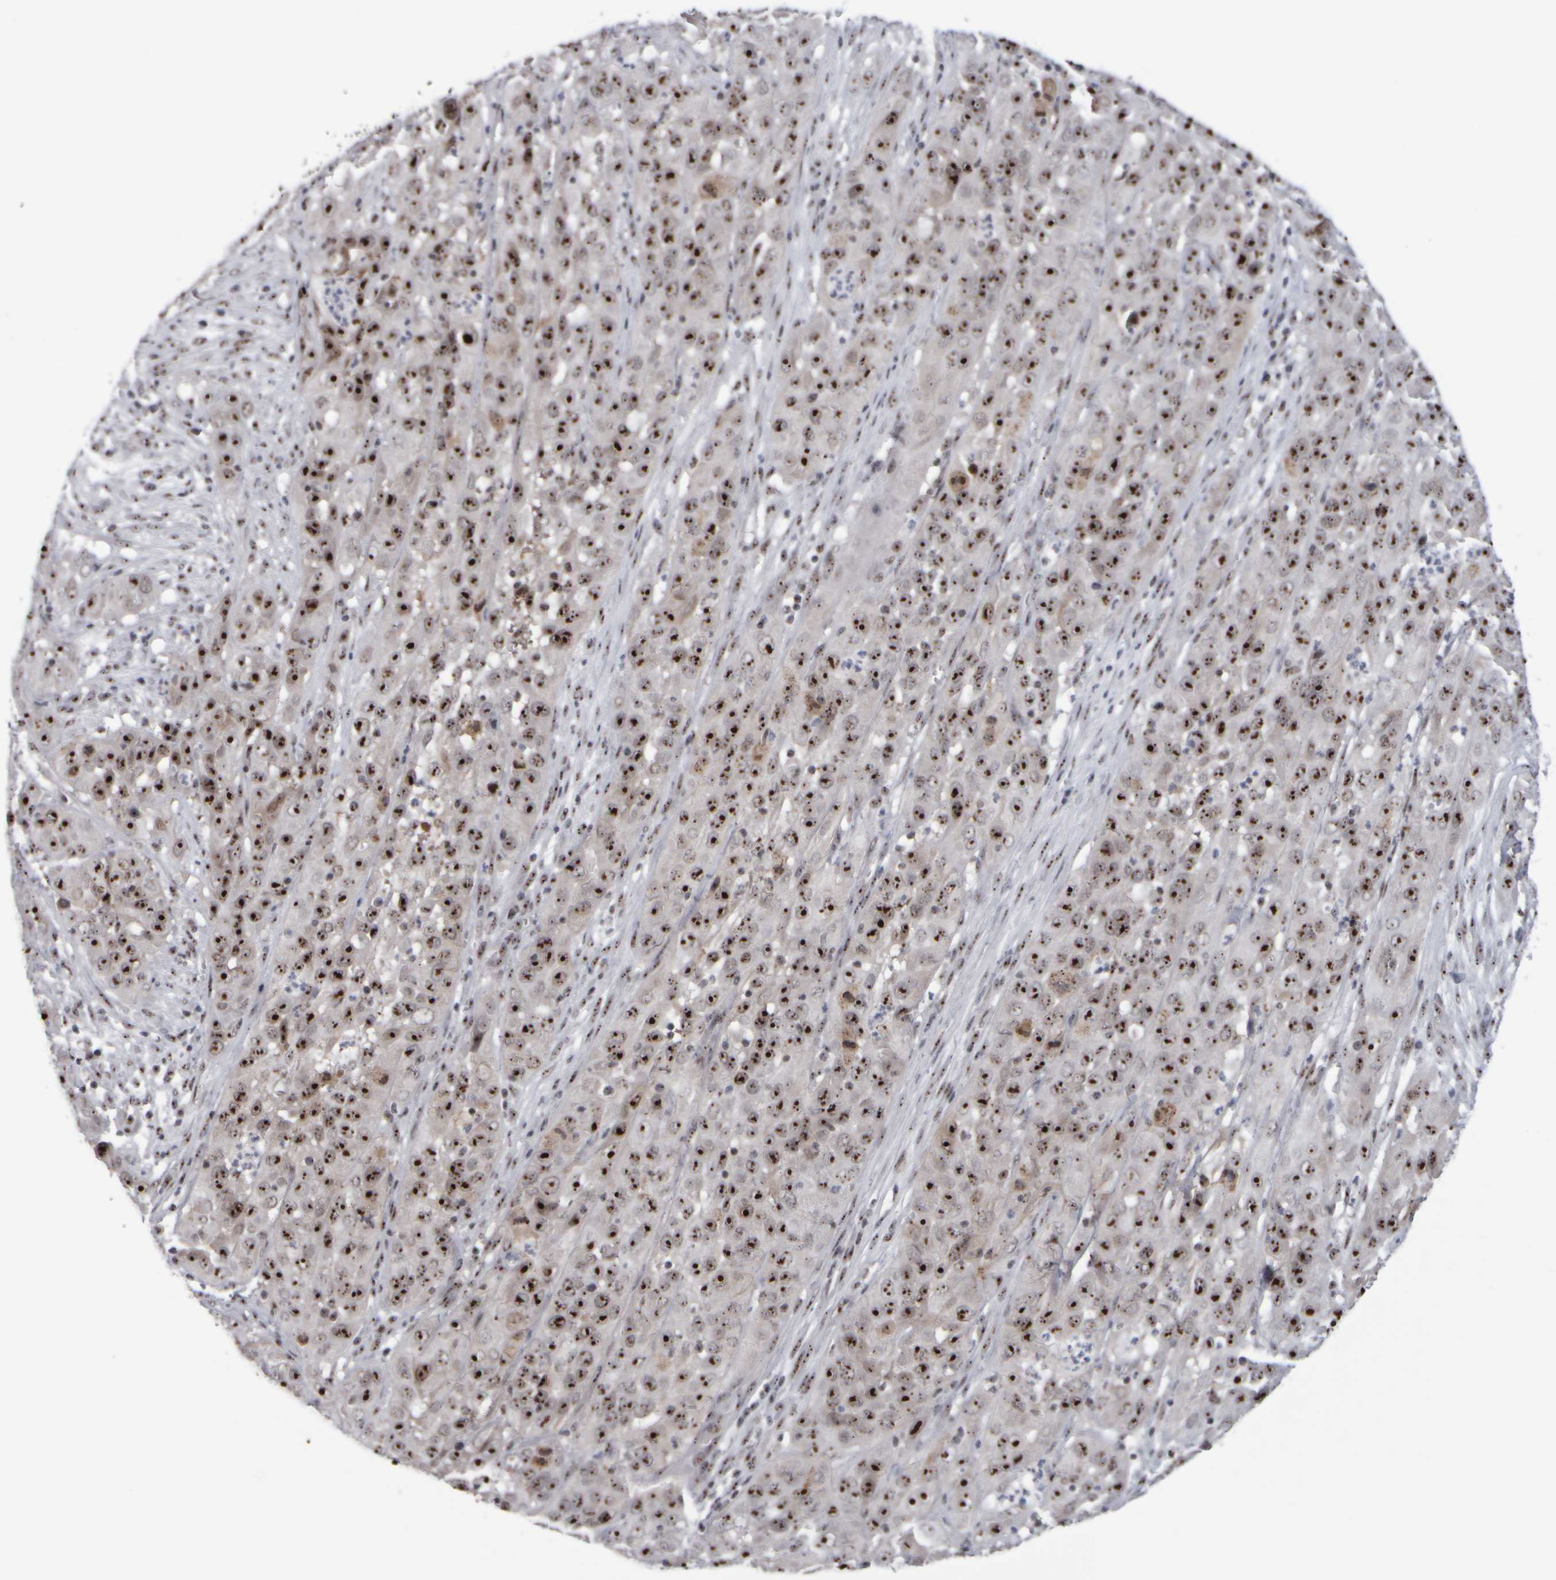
{"staining": {"intensity": "strong", "quantity": ">75%", "location": "nuclear"}, "tissue": "cervical cancer", "cell_type": "Tumor cells", "image_type": "cancer", "snomed": [{"axis": "morphology", "description": "Squamous cell carcinoma, NOS"}, {"axis": "topography", "description": "Cervix"}], "caption": "Squamous cell carcinoma (cervical) stained for a protein demonstrates strong nuclear positivity in tumor cells. The protein of interest is shown in brown color, while the nuclei are stained blue.", "gene": "SURF6", "patient": {"sex": "female", "age": 32}}